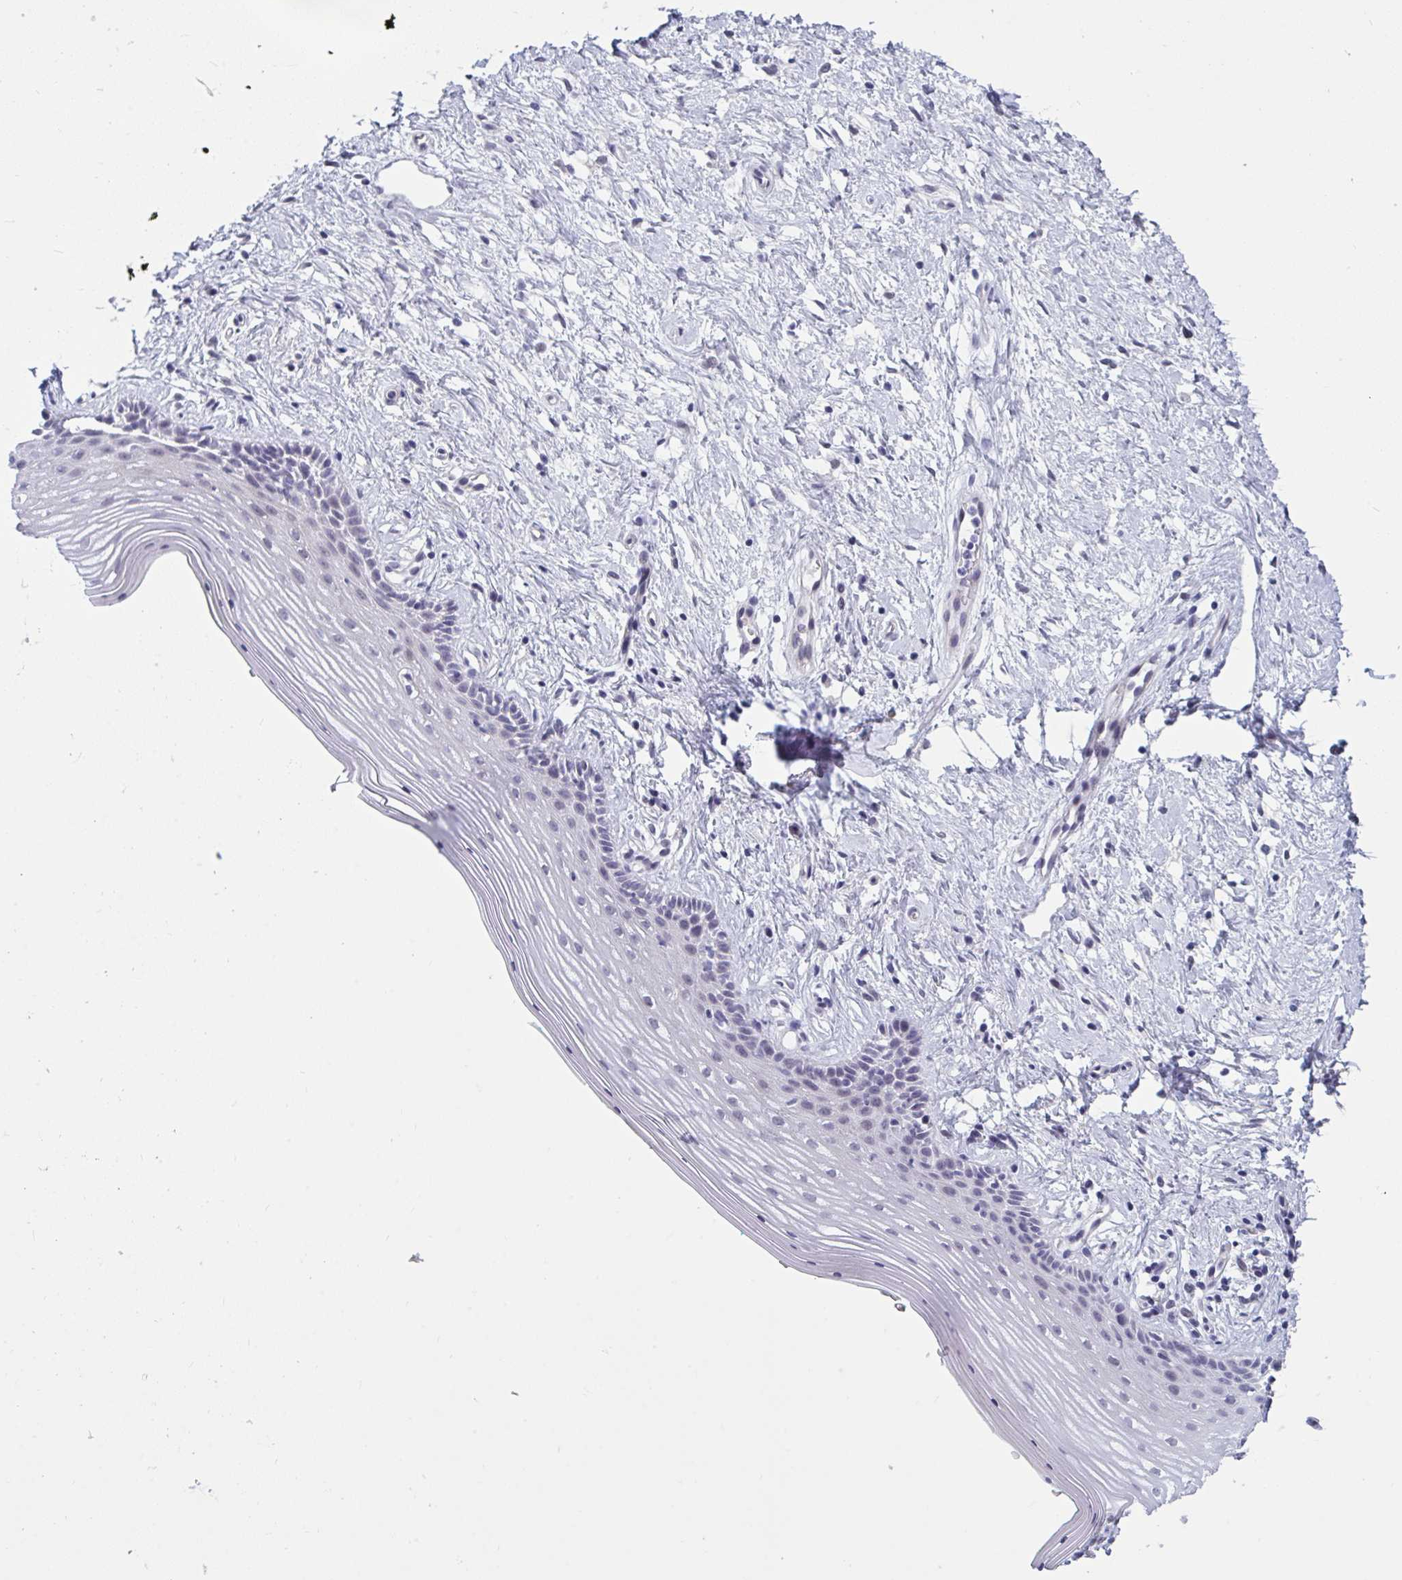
{"staining": {"intensity": "negative", "quantity": "none", "location": "none"}, "tissue": "vagina", "cell_type": "Squamous epithelial cells", "image_type": "normal", "snomed": [{"axis": "morphology", "description": "Normal tissue, NOS"}, {"axis": "topography", "description": "Vagina"}], "caption": "Squamous epithelial cells show no significant protein positivity in normal vagina. (Brightfield microscopy of DAB IHC at high magnification).", "gene": "TCEAL8", "patient": {"sex": "female", "age": 42}}